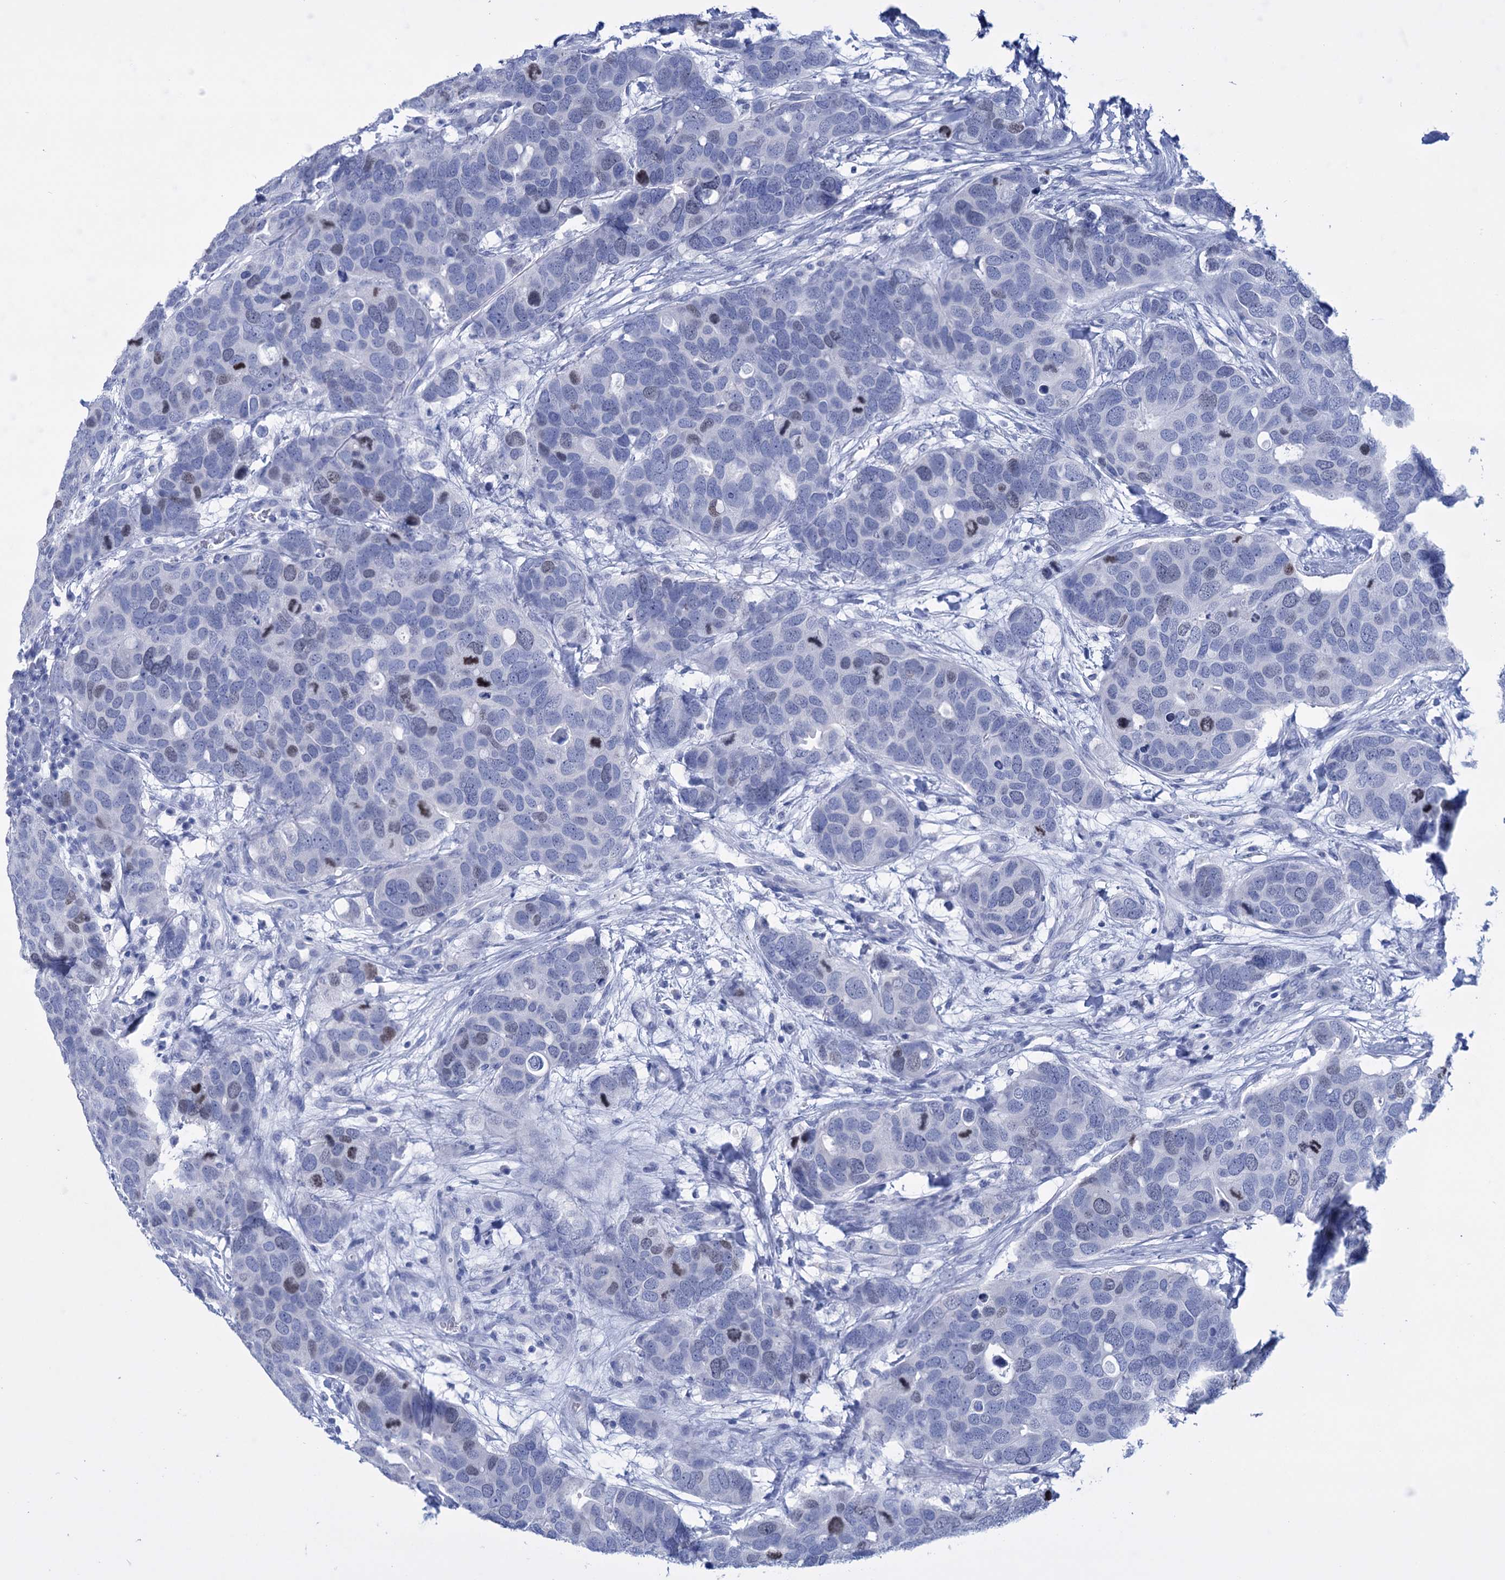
{"staining": {"intensity": "weak", "quantity": "<25%", "location": "nuclear"}, "tissue": "breast cancer", "cell_type": "Tumor cells", "image_type": "cancer", "snomed": [{"axis": "morphology", "description": "Duct carcinoma"}, {"axis": "topography", "description": "Breast"}], "caption": "Immunohistochemical staining of infiltrating ductal carcinoma (breast) displays no significant staining in tumor cells.", "gene": "FBXW12", "patient": {"sex": "female", "age": 83}}